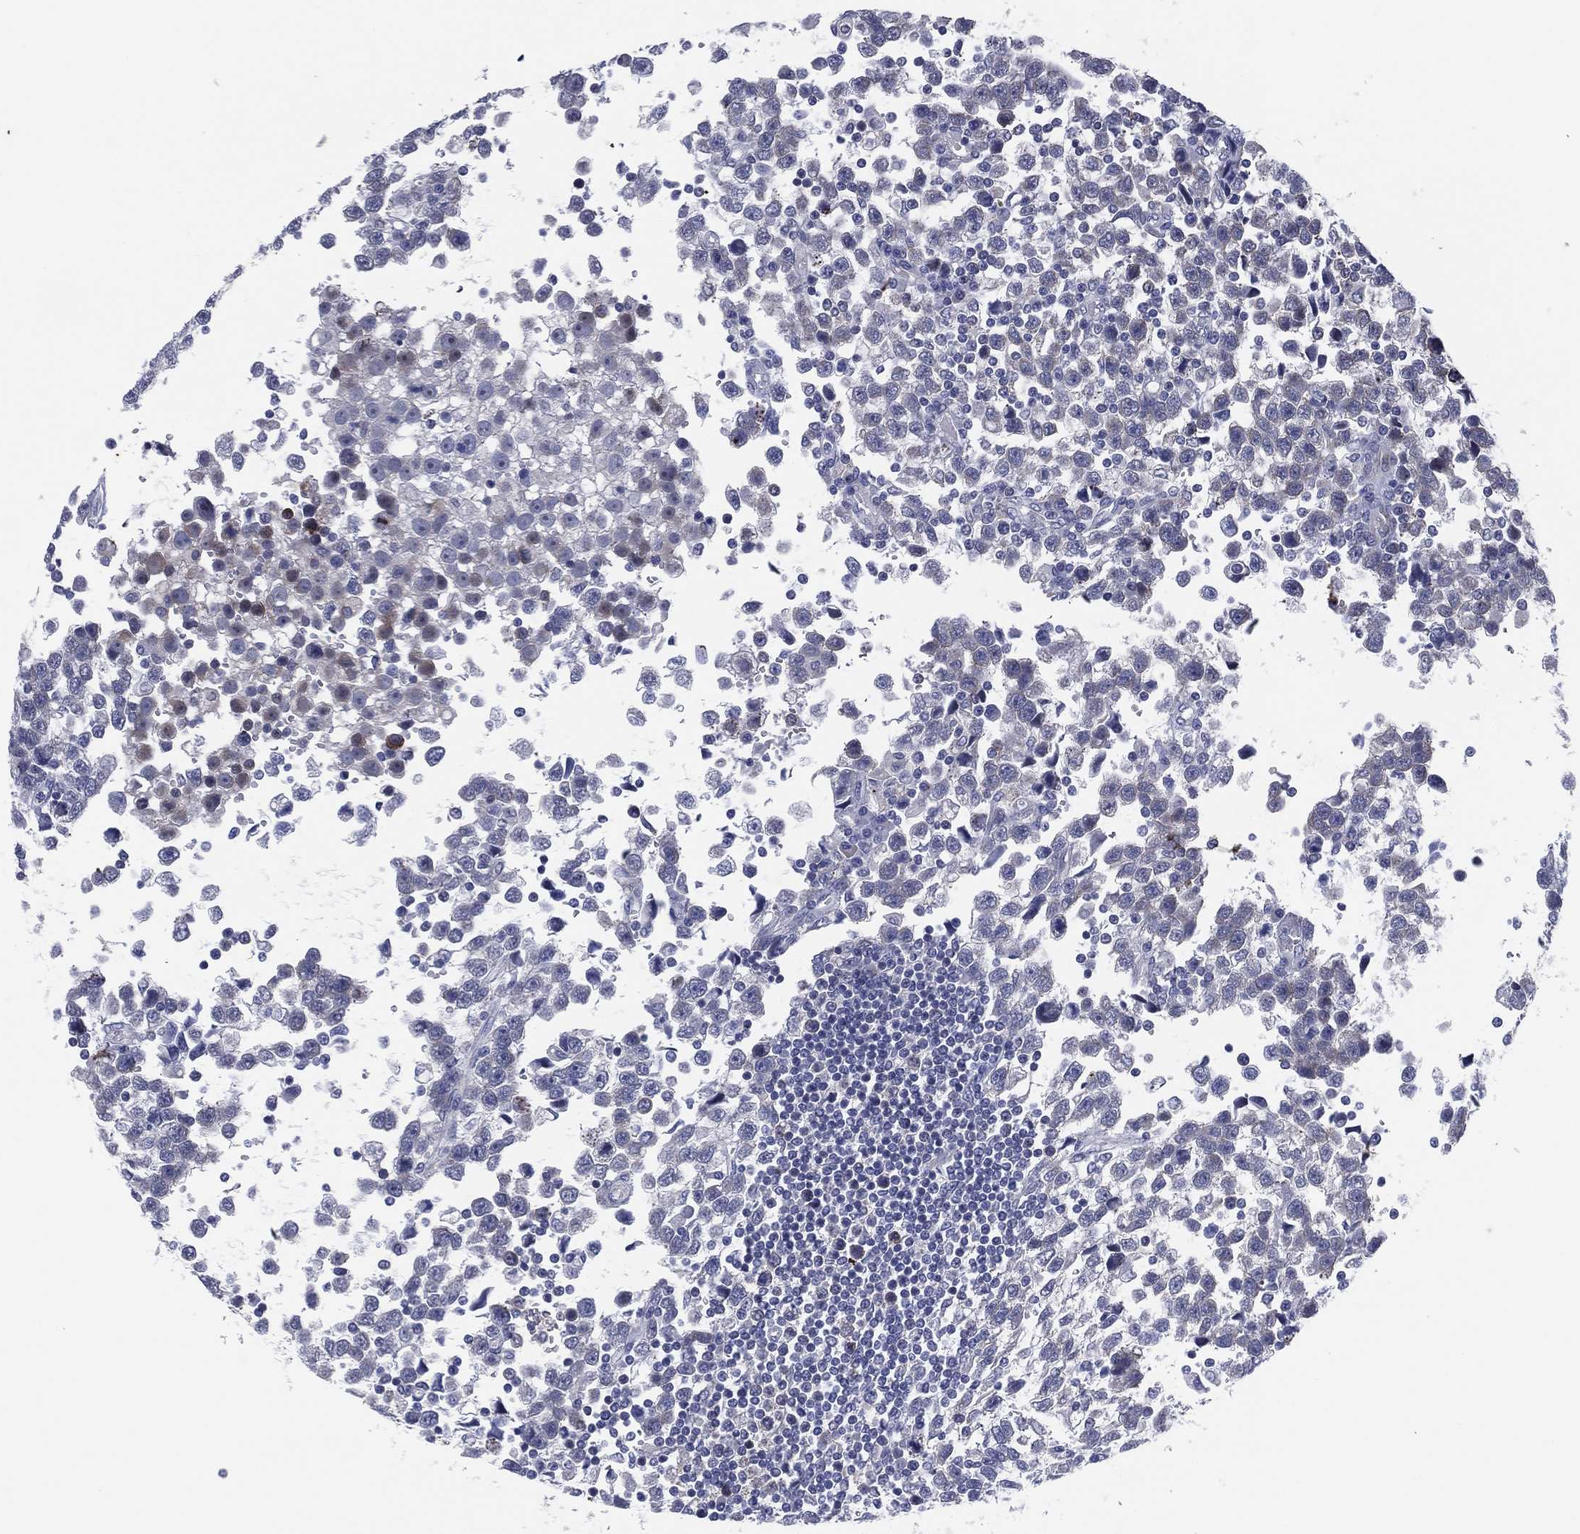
{"staining": {"intensity": "negative", "quantity": "none", "location": "none"}, "tissue": "testis cancer", "cell_type": "Tumor cells", "image_type": "cancer", "snomed": [{"axis": "morphology", "description": "Seminoma, NOS"}, {"axis": "topography", "description": "Testis"}], "caption": "The image demonstrates no significant expression in tumor cells of testis cancer.", "gene": "HEATR4", "patient": {"sex": "male", "age": 34}}